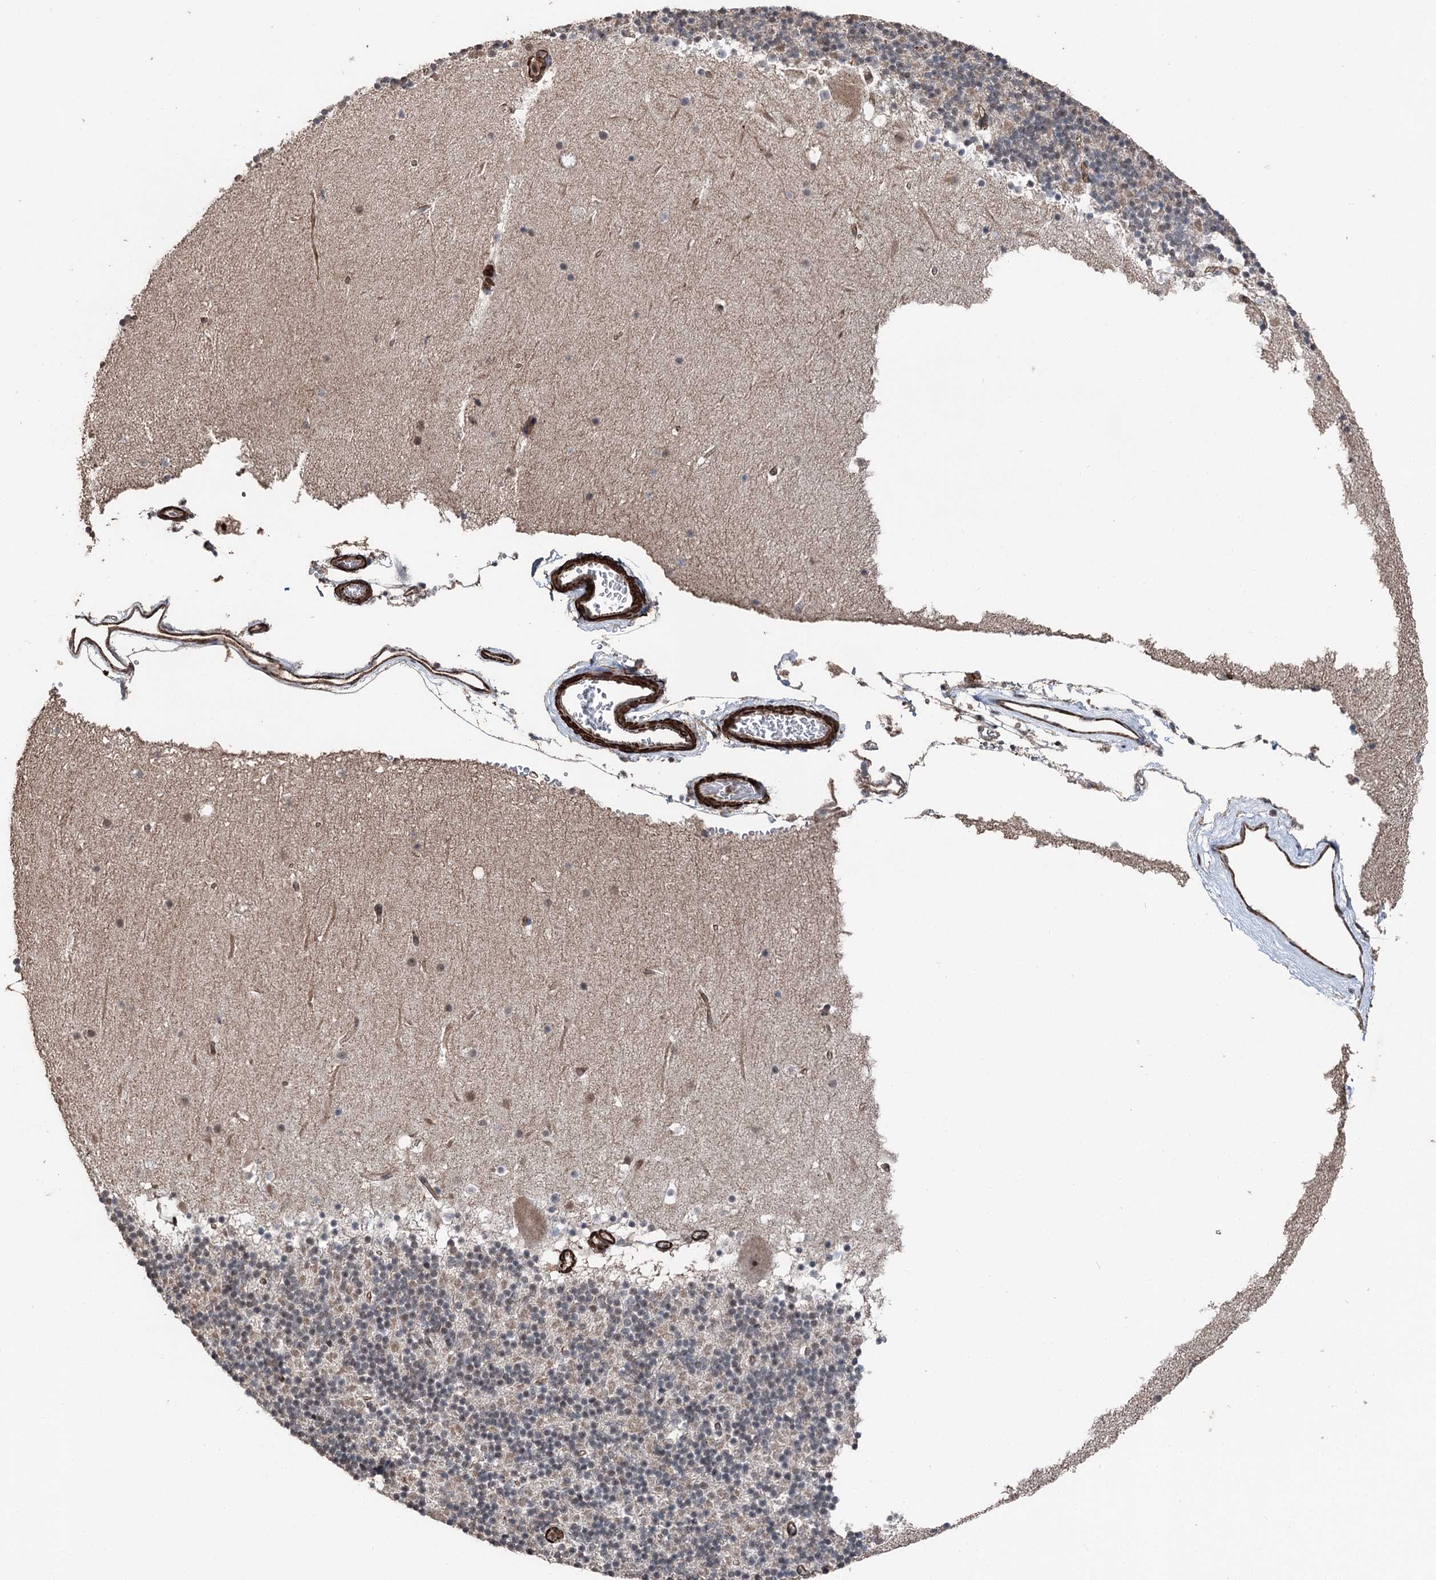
{"staining": {"intensity": "weak", "quantity": "<25%", "location": "cytoplasmic/membranous"}, "tissue": "cerebellum", "cell_type": "Cells in granular layer", "image_type": "normal", "snomed": [{"axis": "morphology", "description": "Normal tissue, NOS"}, {"axis": "topography", "description": "Cerebellum"}], "caption": "Immunohistochemistry (IHC) of benign human cerebellum demonstrates no staining in cells in granular layer.", "gene": "CCDC82", "patient": {"sex": "male", "age": 57}}